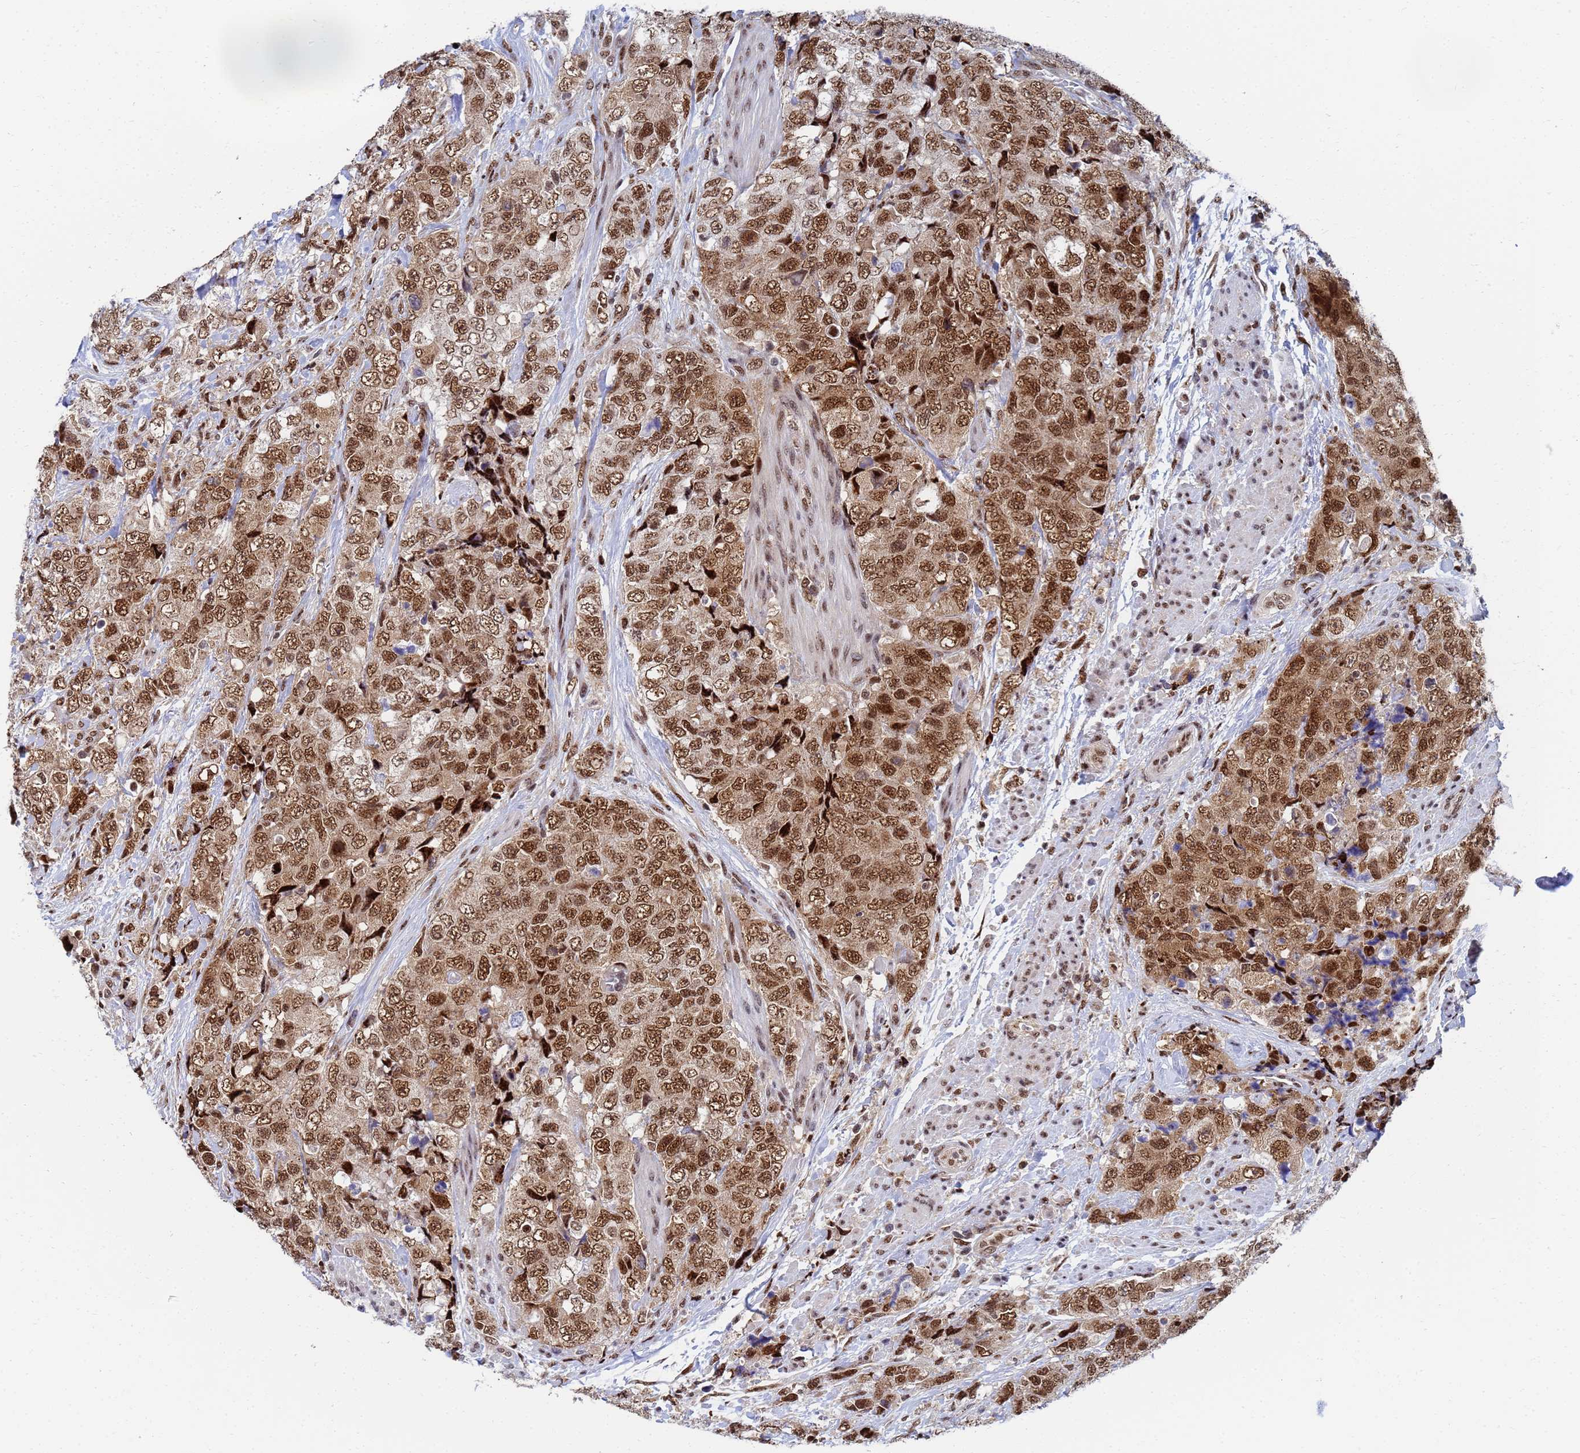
{"staining": {"intensity": "moderate", "quantity": ">75%", "location": "nuclear"}, "tissue": "urothelial cancer", "cell_type": "Tumor cells", "image_type": "cancer", "snomed": [{"axis": "morphology", "description": "Urothelial carcinoma, High grade"}, {"axis": "topography", "description": "Urinary bladder"}], "caption": "Human urothelial cancer stained for a protein (brown) exhibits moderate nuclear positive expression in approximately >75% of tumor cells.", "gene": "AP5Z1", "patient": {"sex": "female", "age": 78}}